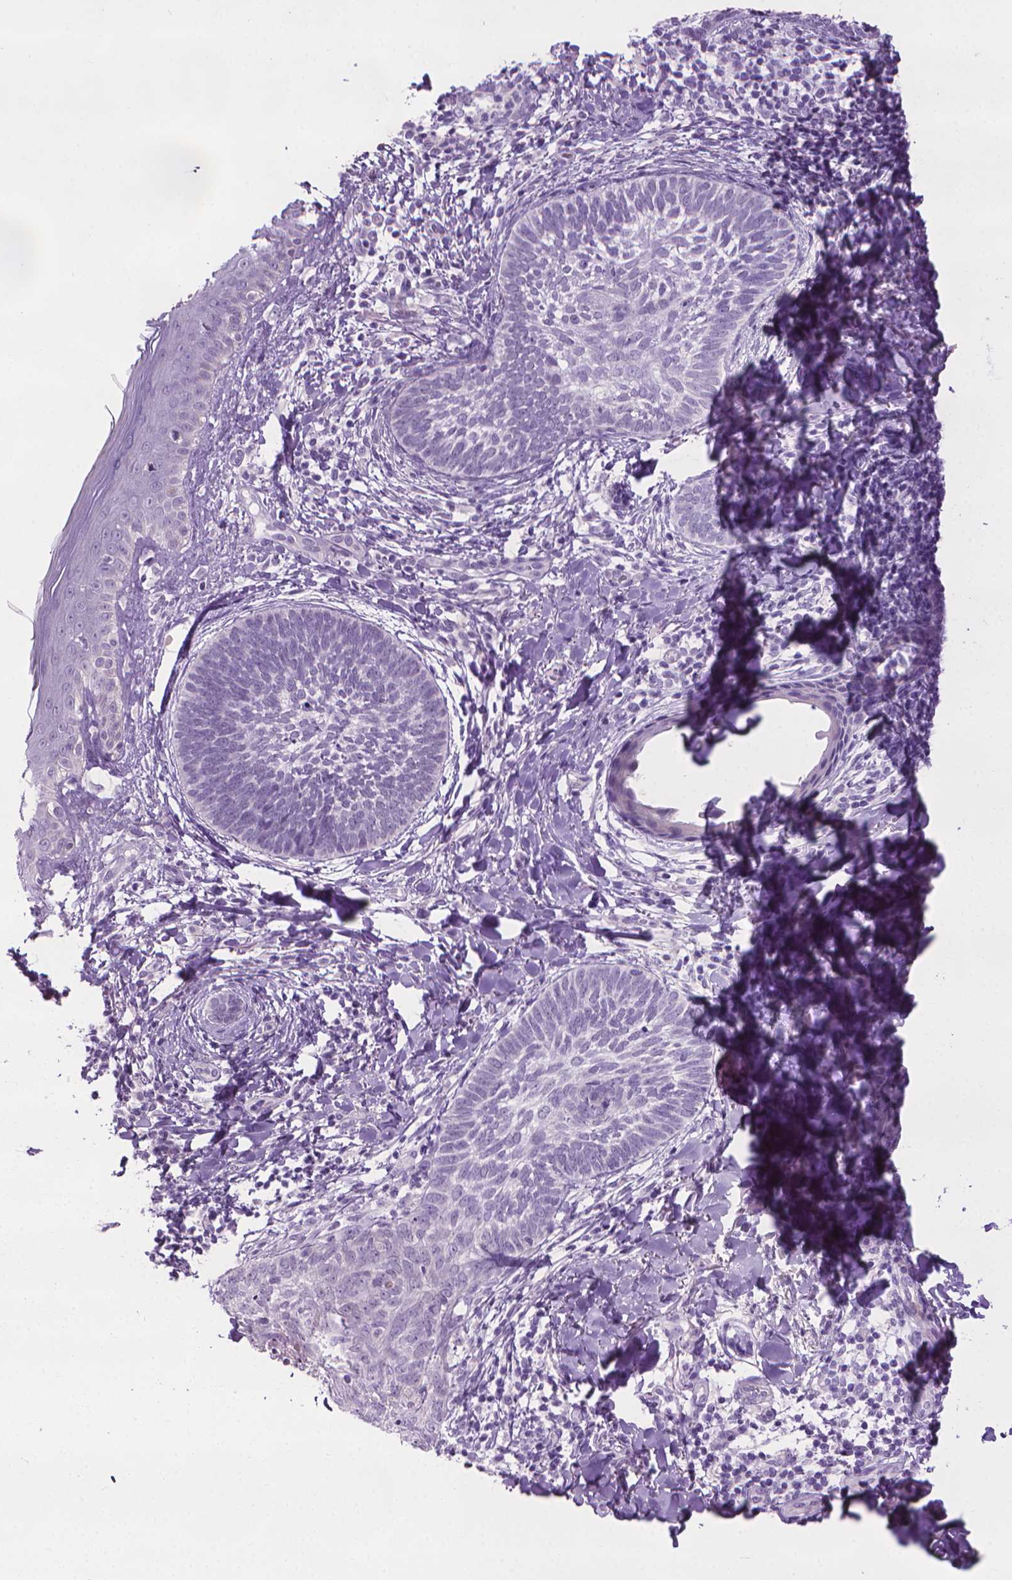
{"staining": {"intensity": "negative", "quantity": "none", "location": "none"}, "tissue": "skin cancer", "cell_type": "Tumor cells", "image_type": "cancer", "snomed": [{"axis": "morphology", "description": "Normal tissue, NOS"}, {"axis": "morphology", "description": "Basal cell carcinoma"}, {"axis": "topography", "description": "Skin"}], "caption": "This is a image of immunohistochemistry (IHC) staining of skin basal cell carcinoma, which shows no expression in tumor cells.", "gene": "DNAI7", "patient": {"sex": "male", "age": 46}}